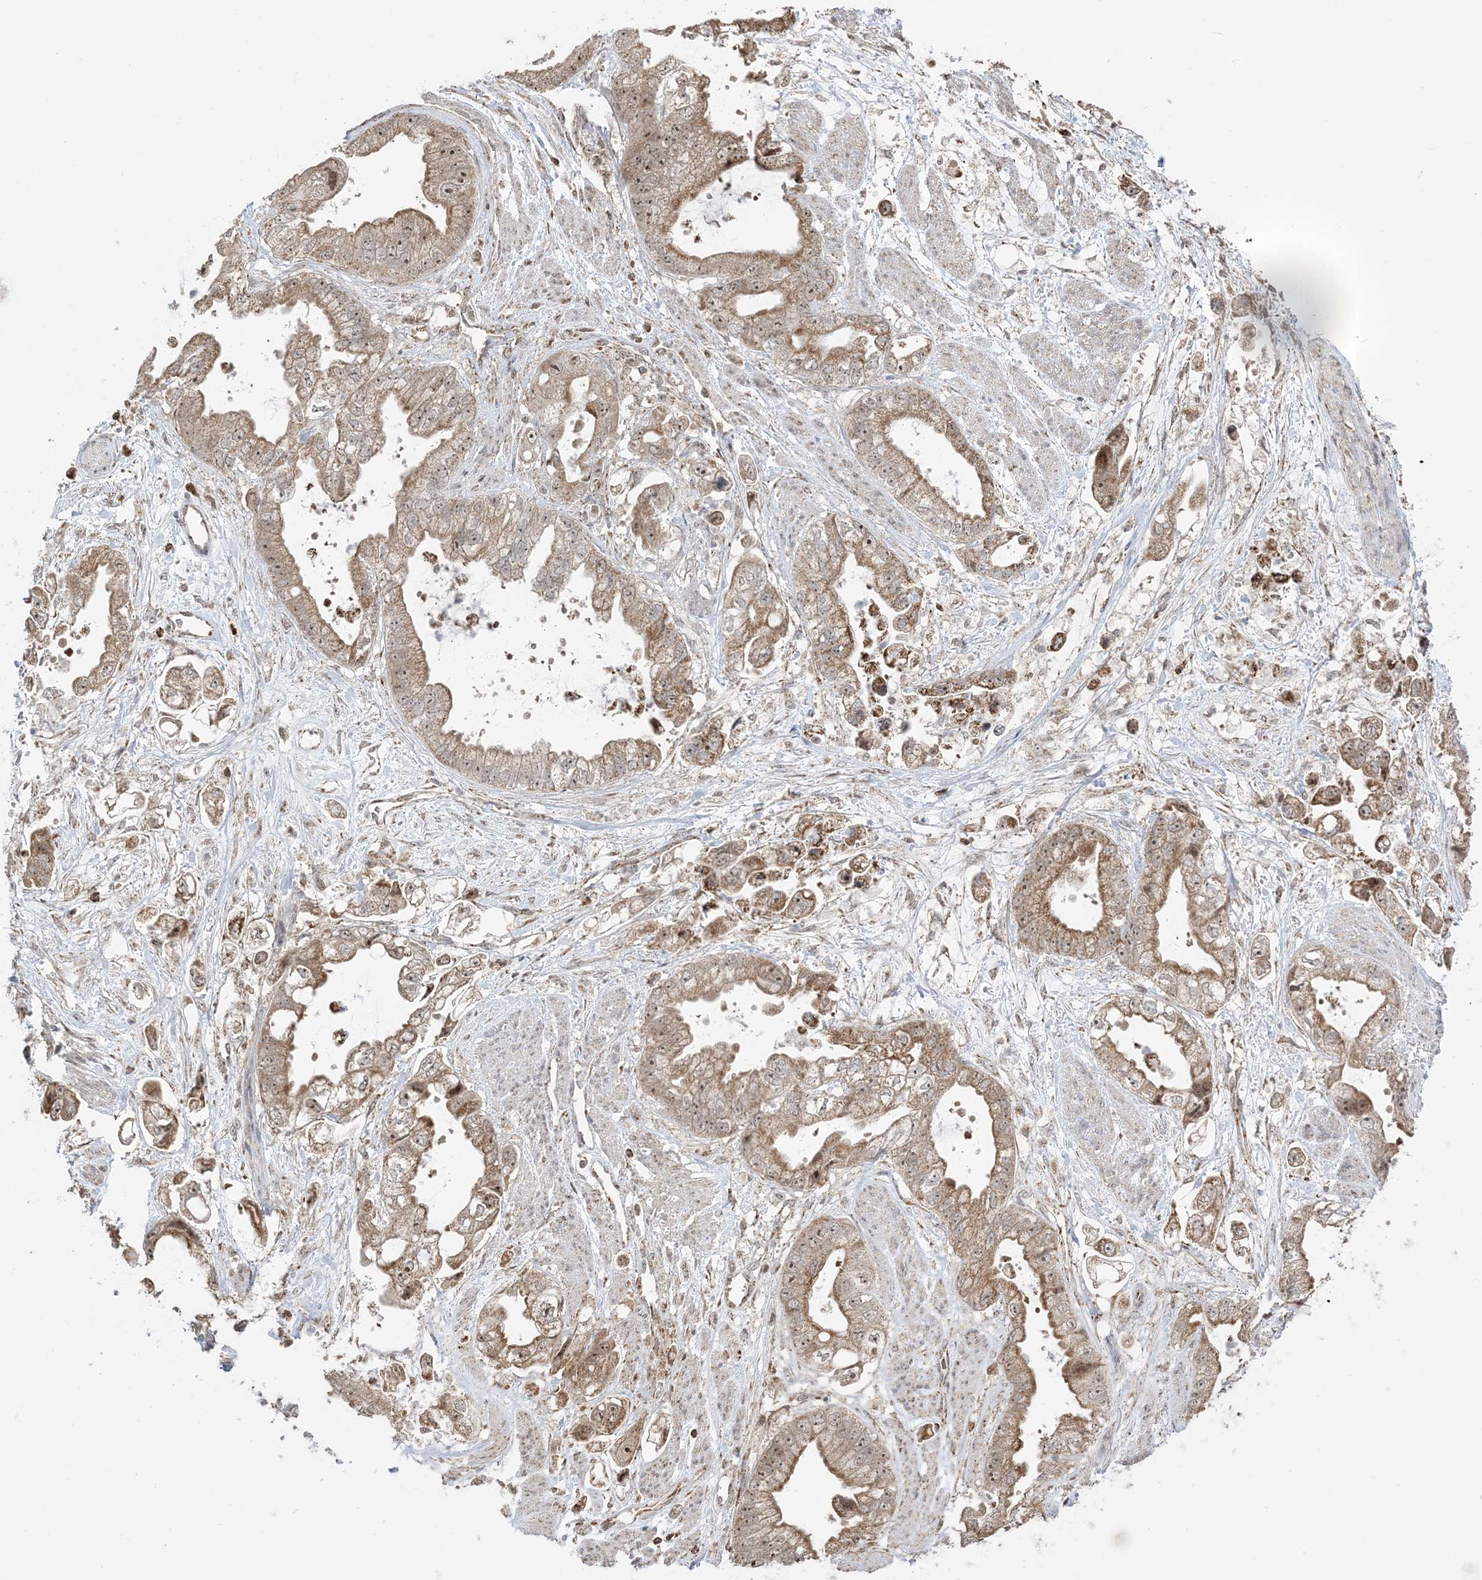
{"staining": {"intensity": "moderate", "quantity": ">75%", "location": "cytoplasmic/membranous,nuclear"}, "tissue": "stomach cancer", "cell_type": "Tumor cells", "image_type": "cancer", "snomed": [{"axis": "morphology", "description": "Adenocarcinoma, NOS"}, {"axis": "topography", "description": "Stomach"}], "caption": "Human stomach cancer stained with a brown dye shows moderate cytoplasmic/membranous and nuclear positive expression in approximately >75% of tumor cells.", "gene": "MAPKBP1", "patient": {"sex": "male", "age": 62}}